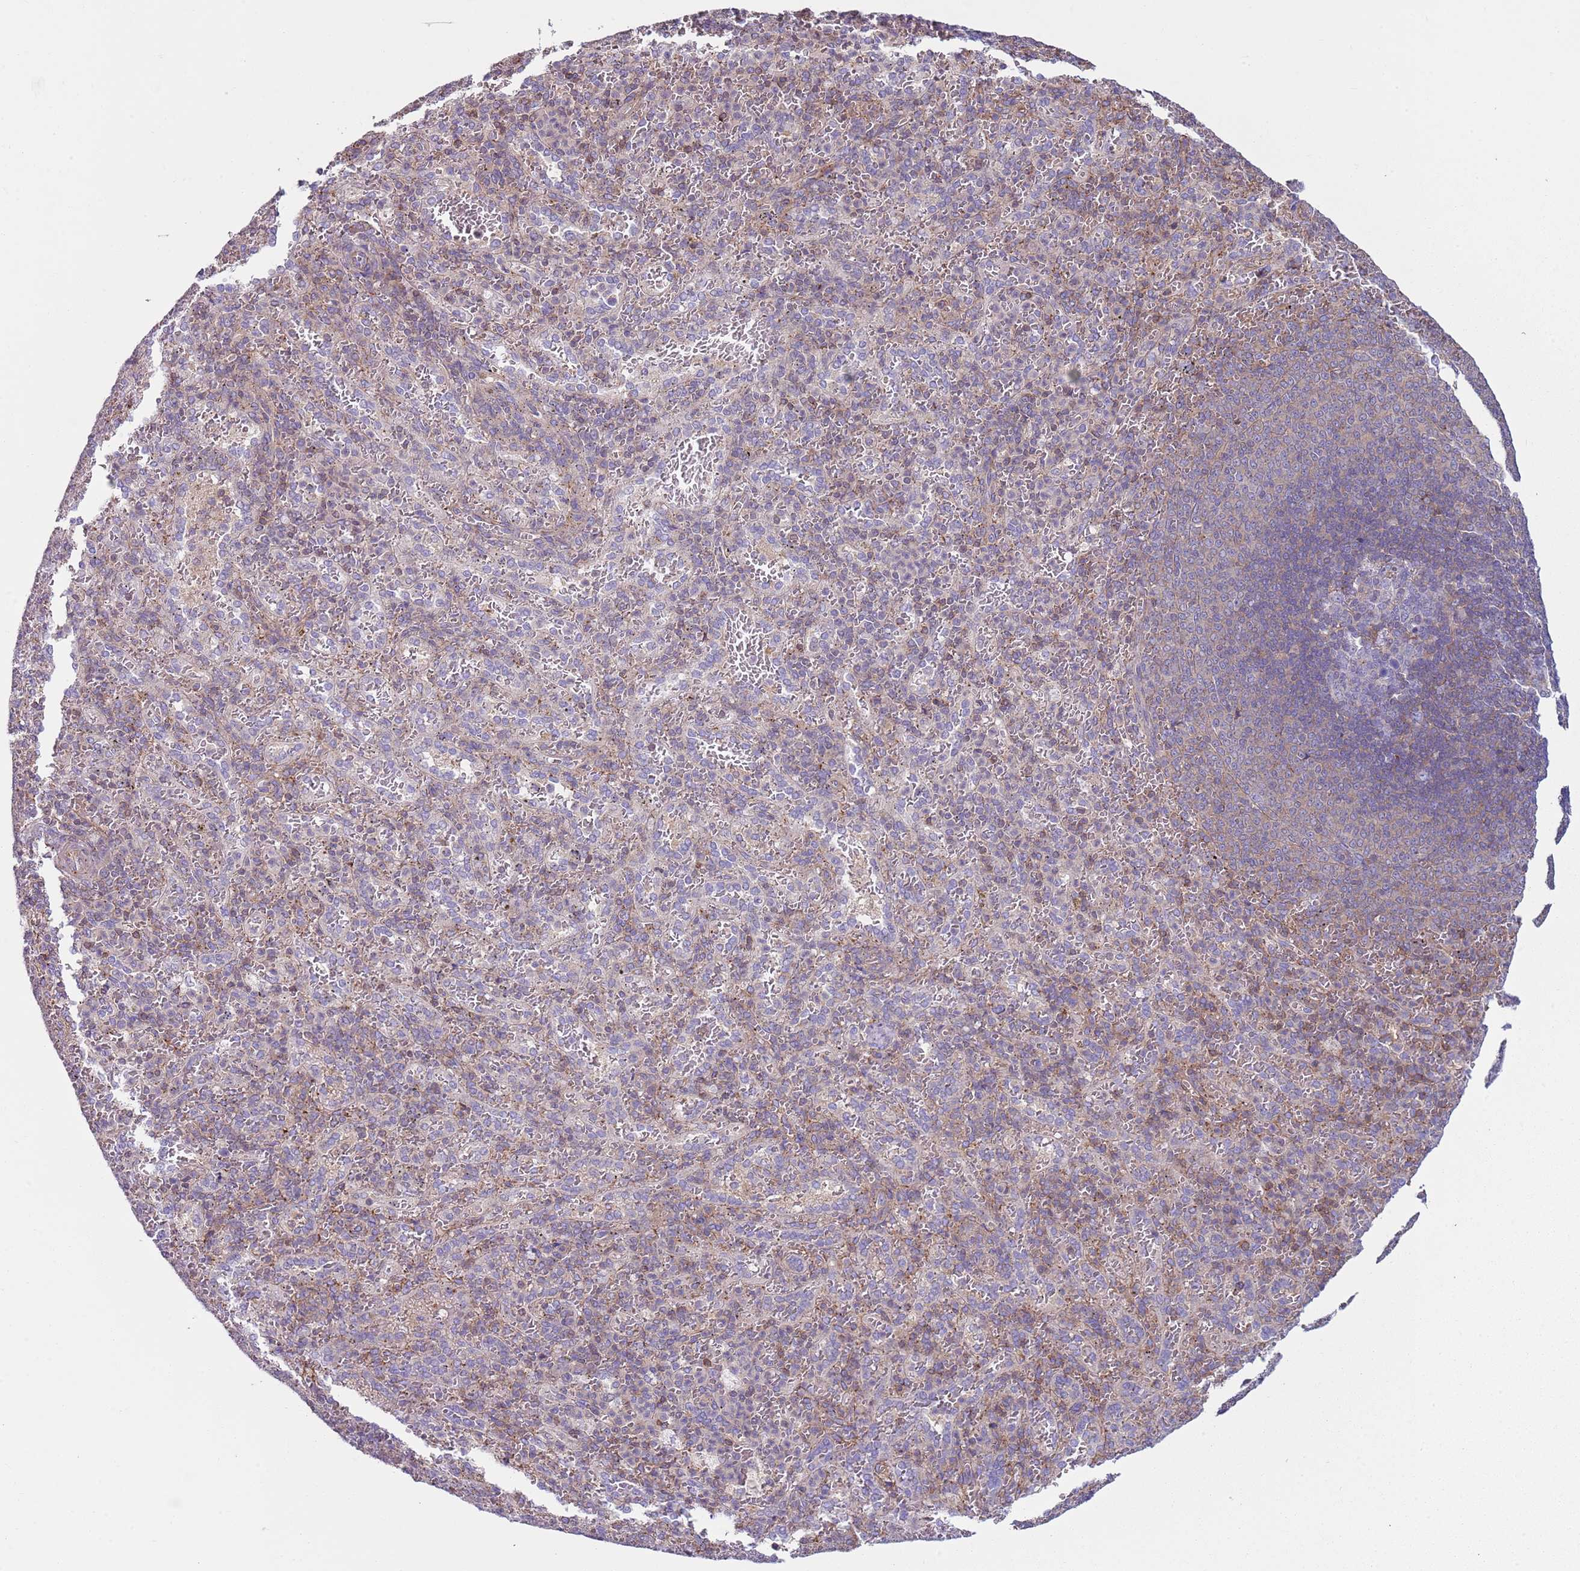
{"staining": {"intensity": "moderate", "quantity": "<25%", "location": "cytoplasmic/membranous"}, "tissue": "spleen", "cell_type": "Cells in red pulp", "image_type": "normal", "snomed": [{"axis": "morphology", "description": "Normal tissue, NOS"}, {"axis": "topography", "description": "Spleen"}], "caption": "A high-resolution histopathology image shows IHC staining of benign spleen, which shows moderate cytoplasmic/membranous staining in about <25% of cells in red pulp. Using DAB (3,3'-diaminobenzidine) (brown) and hematoxylin (blue) stains, captured at high magnification using brightfield microscopy.", "gene": "GNAI1", "patient": {"sex": "female", "age": 21}}